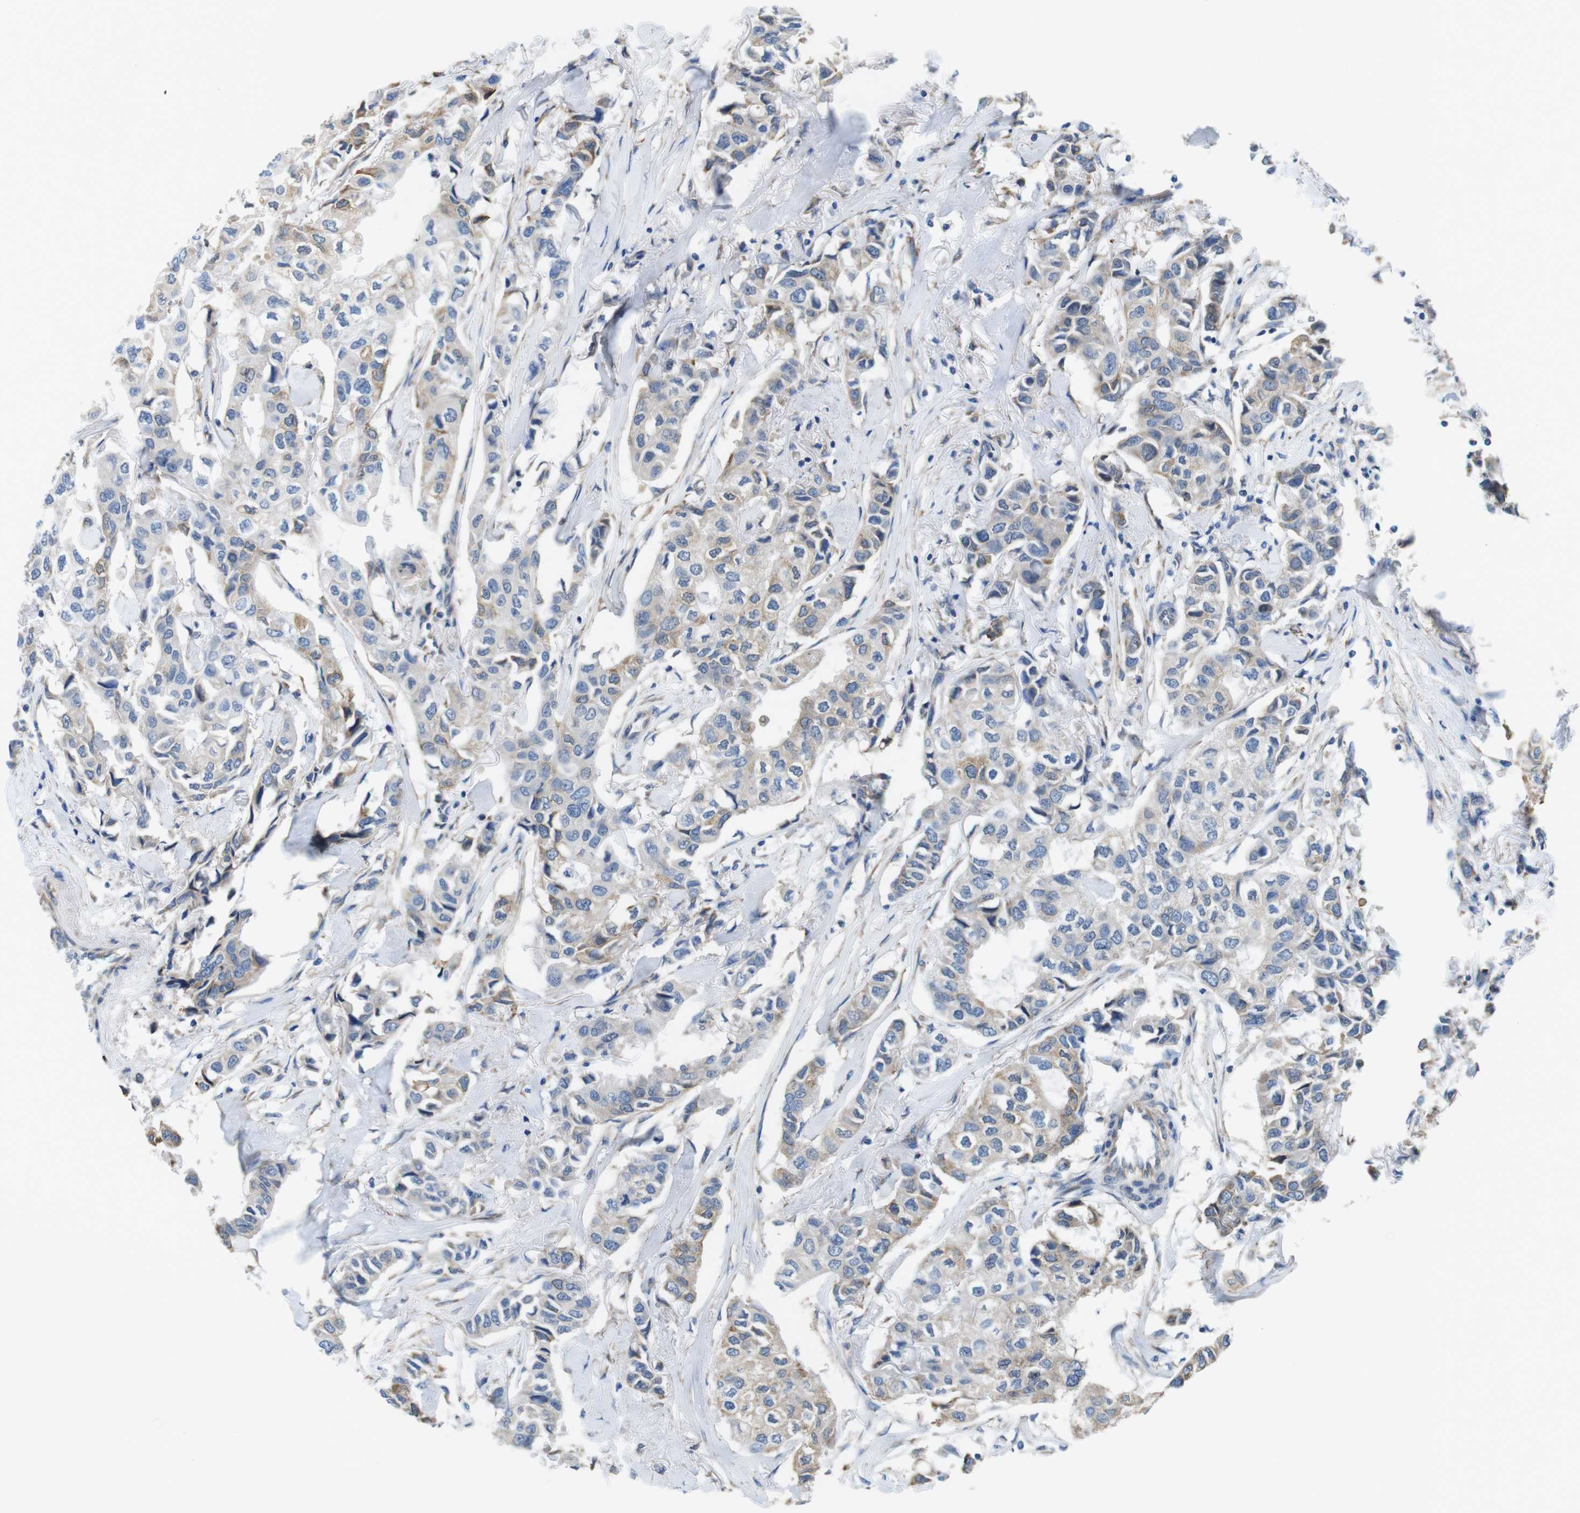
{"staining": {"intensity": "weak", "quantity": "25%-75%", "location": "cytoplasmic/membranous"}, "tissue": "breast cancer", "cell_type": "Tumor cells", "image_type": "cancer", "snomed": [{"axis": "morphology", "description": "Duct carcinoma"}, {"axis": "topography", "description": "Breast"}], "caption": "A brown stain shows weak cytoplasmic/membranous expression of a protein in human breast cancer tumor cells.", "gene": "CDH8", "patient": {"sex": "female", "age": 80}}